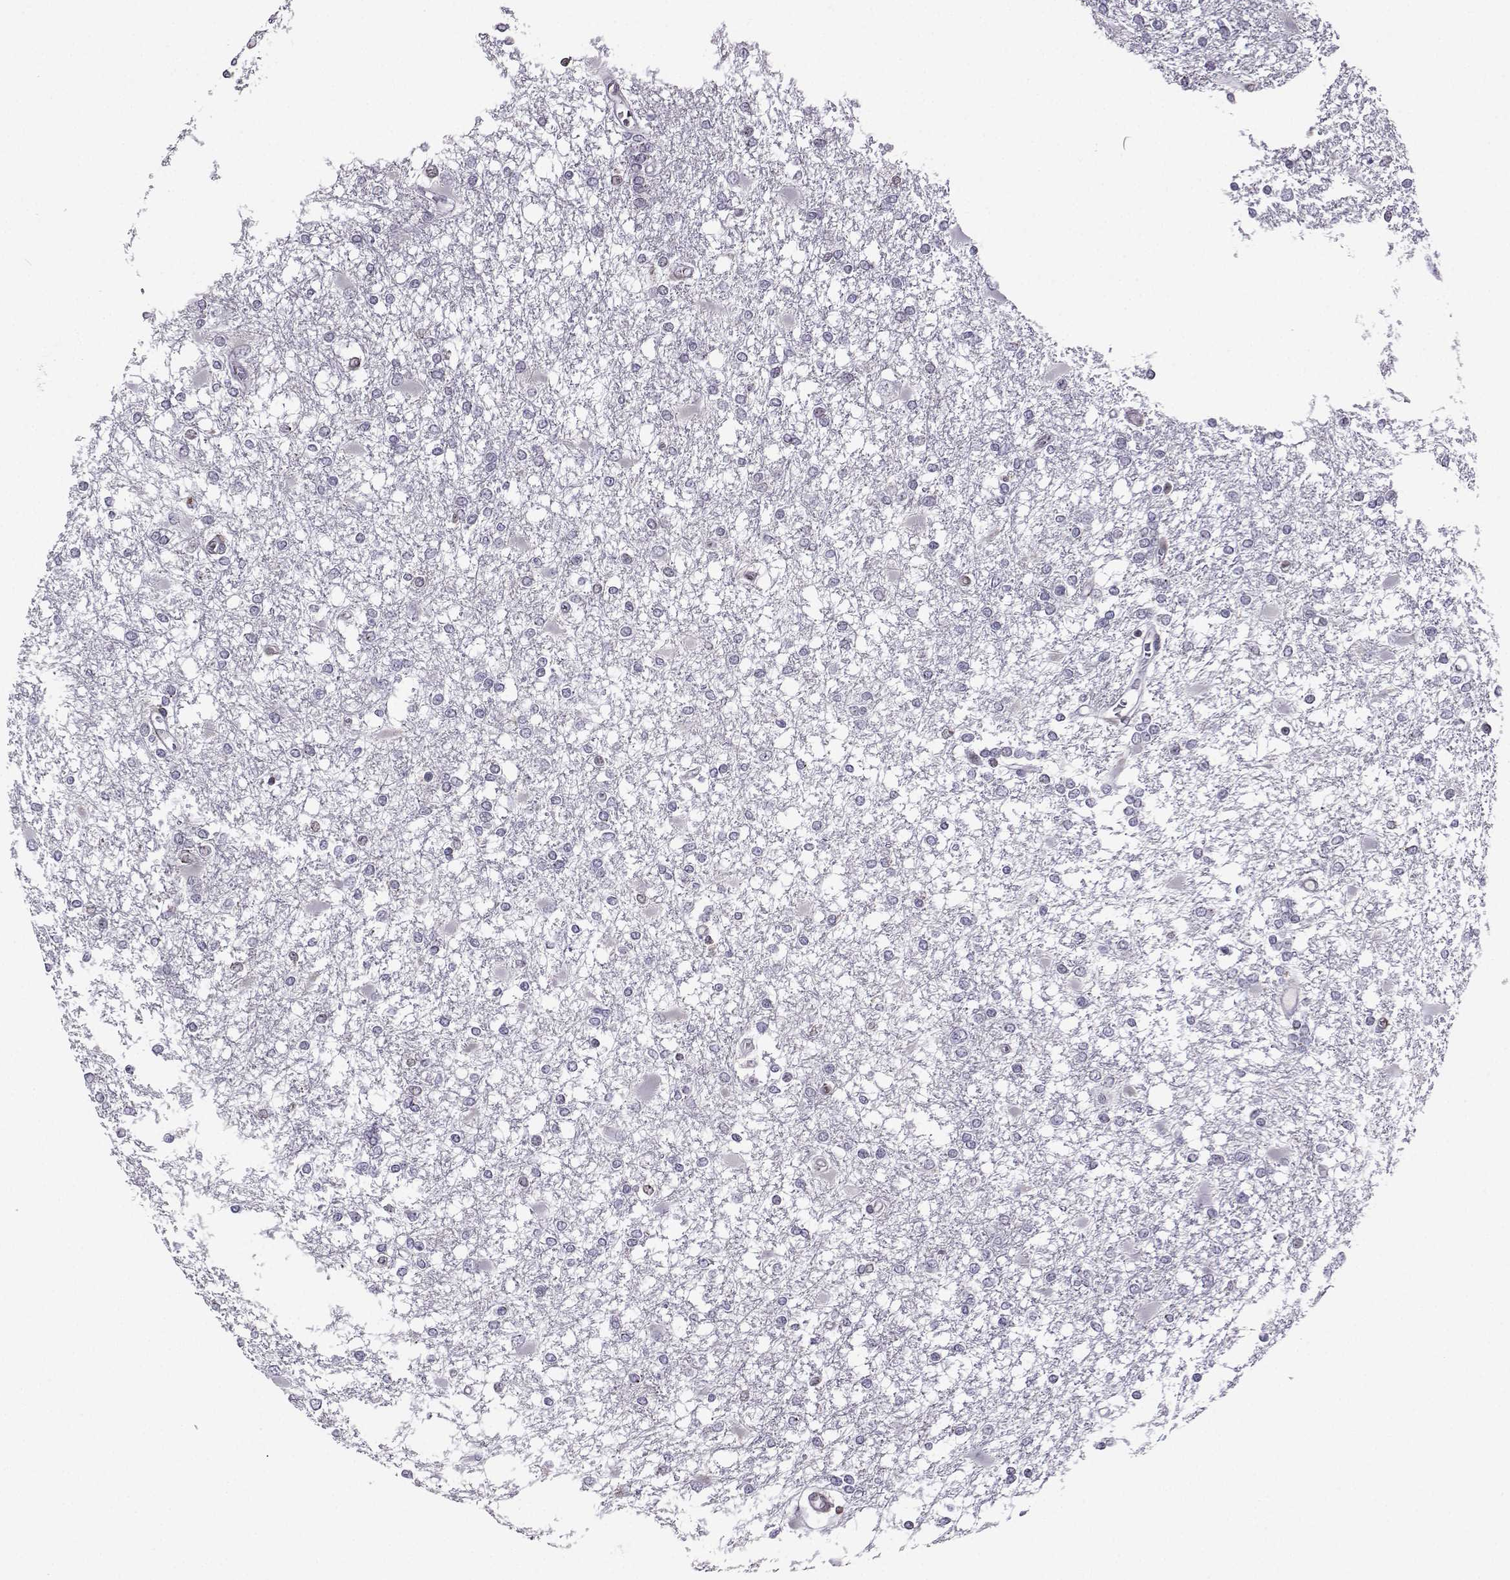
{"staining": {"intensity": "negative", "quantity": "none", "location": "none"}, "tissue": "glioma", "cell_type": "Tumor cells", "image_type": "cancer", "snomed": [{"axis": "morphology", "description": "Glioma, malignant, High grade"}, {"axis": "topography", "description": "Cerebral cortex"}], "caption": "The IHC histopathology image has no significant expression in tumor cells of glioma tissue. The staining is performed using DAB brown chromogen with nuclei counter-stained in using hematoxylin.", "gene": "ZNF19", "patient": {"sex": "male", "age": 79}}